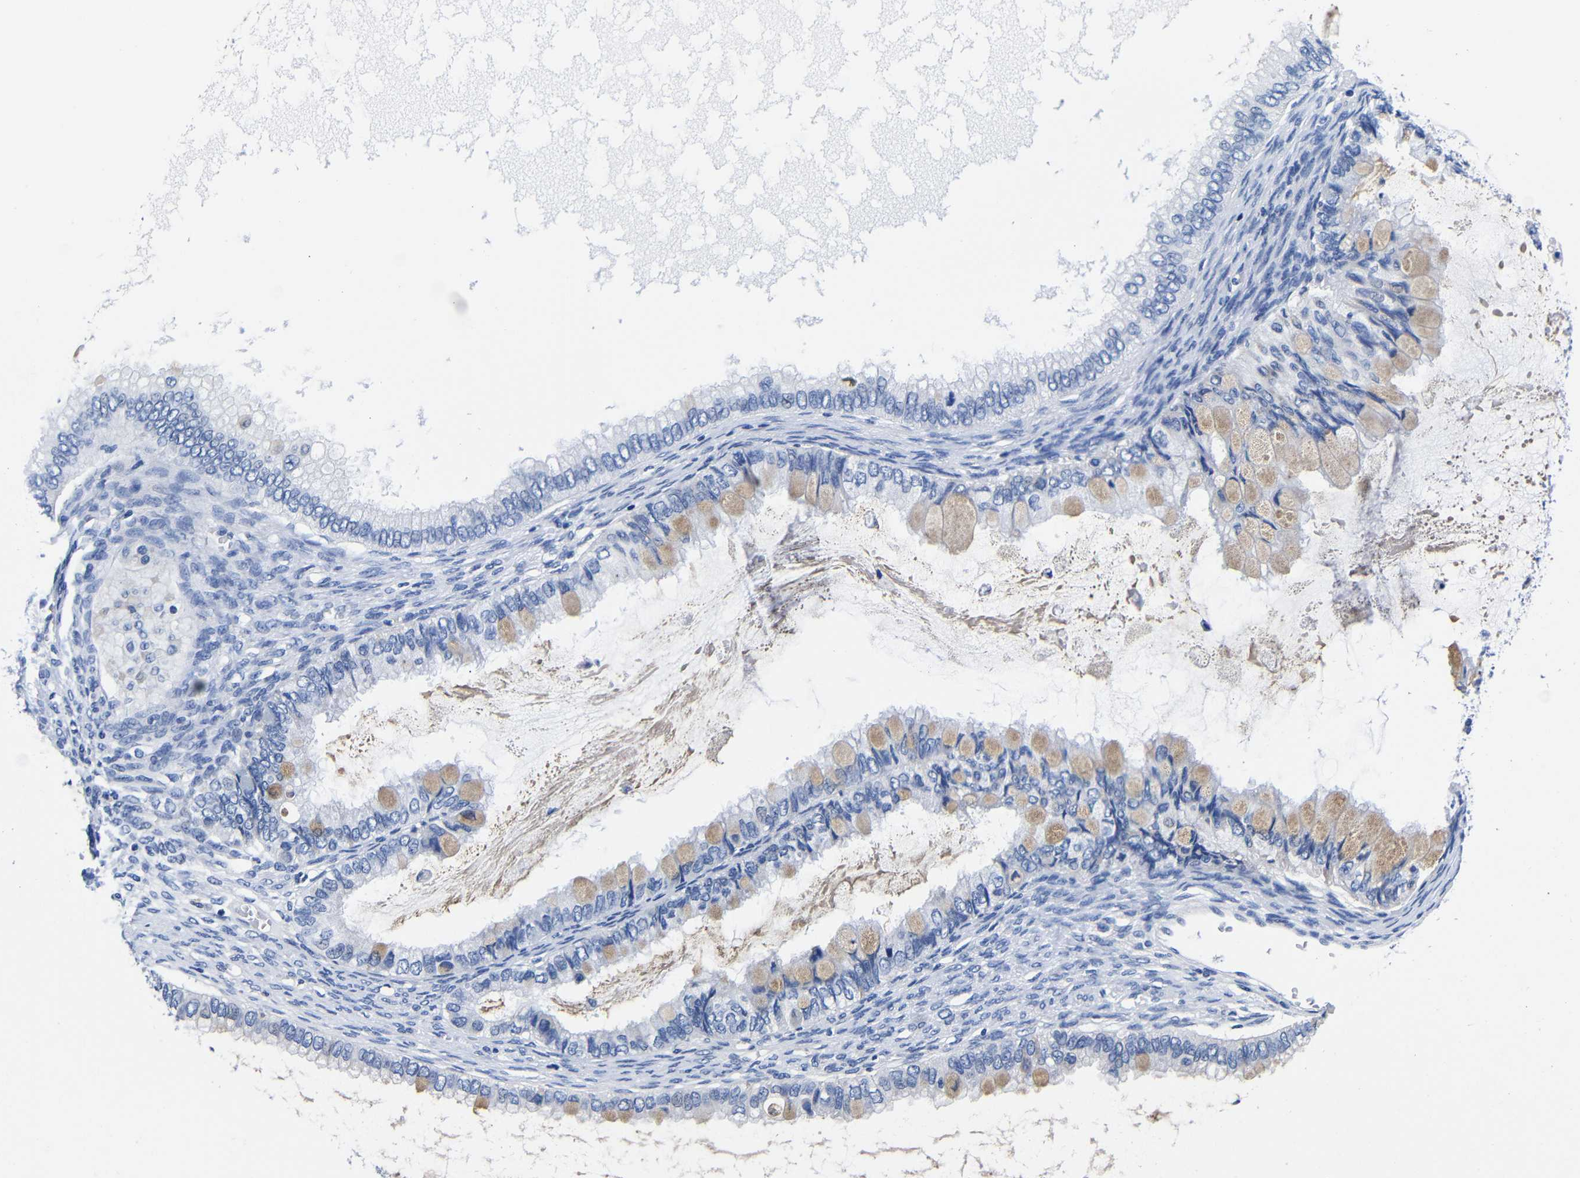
{"staining": {"intensity": "weak", "quantity": "<25%", "location": "cytoplasmic/membranous"}, "tissue": "ovarian cancer", "cell_type": "Tumor cells", "image_type": "cancer", "snomed": [{"axis": "morphology", "description": "Cystadenocarcinoma, mucinous, NOS"}, {"axis": "topography", "description": "Ovary"}], "caption": "Tumor cells show no significant protein expression in mucinous cystadenocarcinoma (ovarian).", "gene": "CLEC4G", "patient": {"sex": "female", "age": 80}}